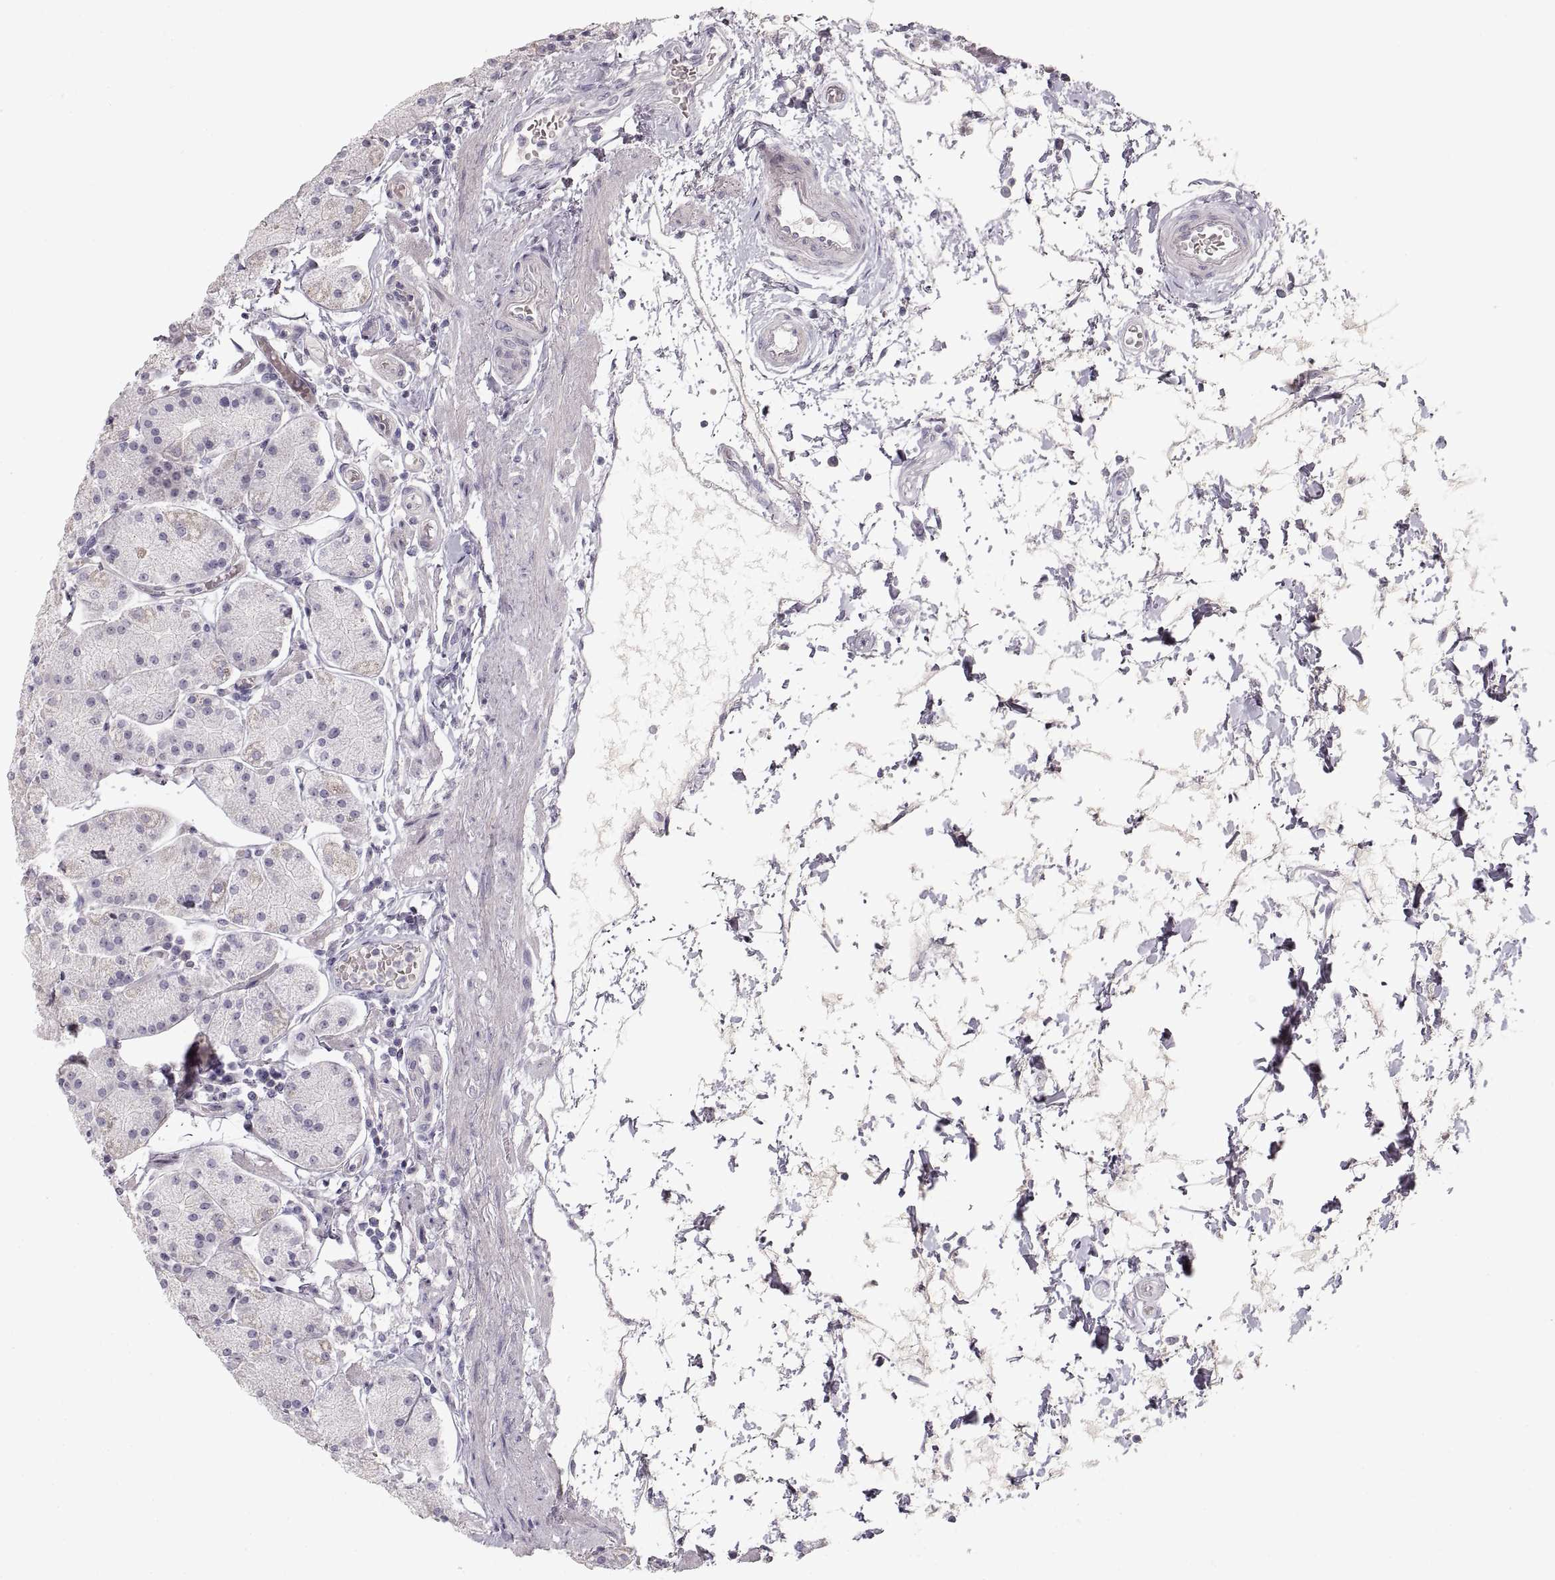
{"staining": {"intensity": "weak", "quantity": "<25%", "location": "cytoplasmic/membranous"}, "tissue": "stomach", "cell_type": "Glandular cells", "image_type": "normal", "snomed": [{"axis": "morphology", "description": "Normal tissue, NOS"}, {"axis": "topography", "description": "Stomach"}], "caption": "Immunohistochemistry micrograph of unremarkable human stomach stained for a protein (brown), which shows no staining in glandular cells.", "gene": "PCSK2", "patient": {"sex": "male", "age": 54}}